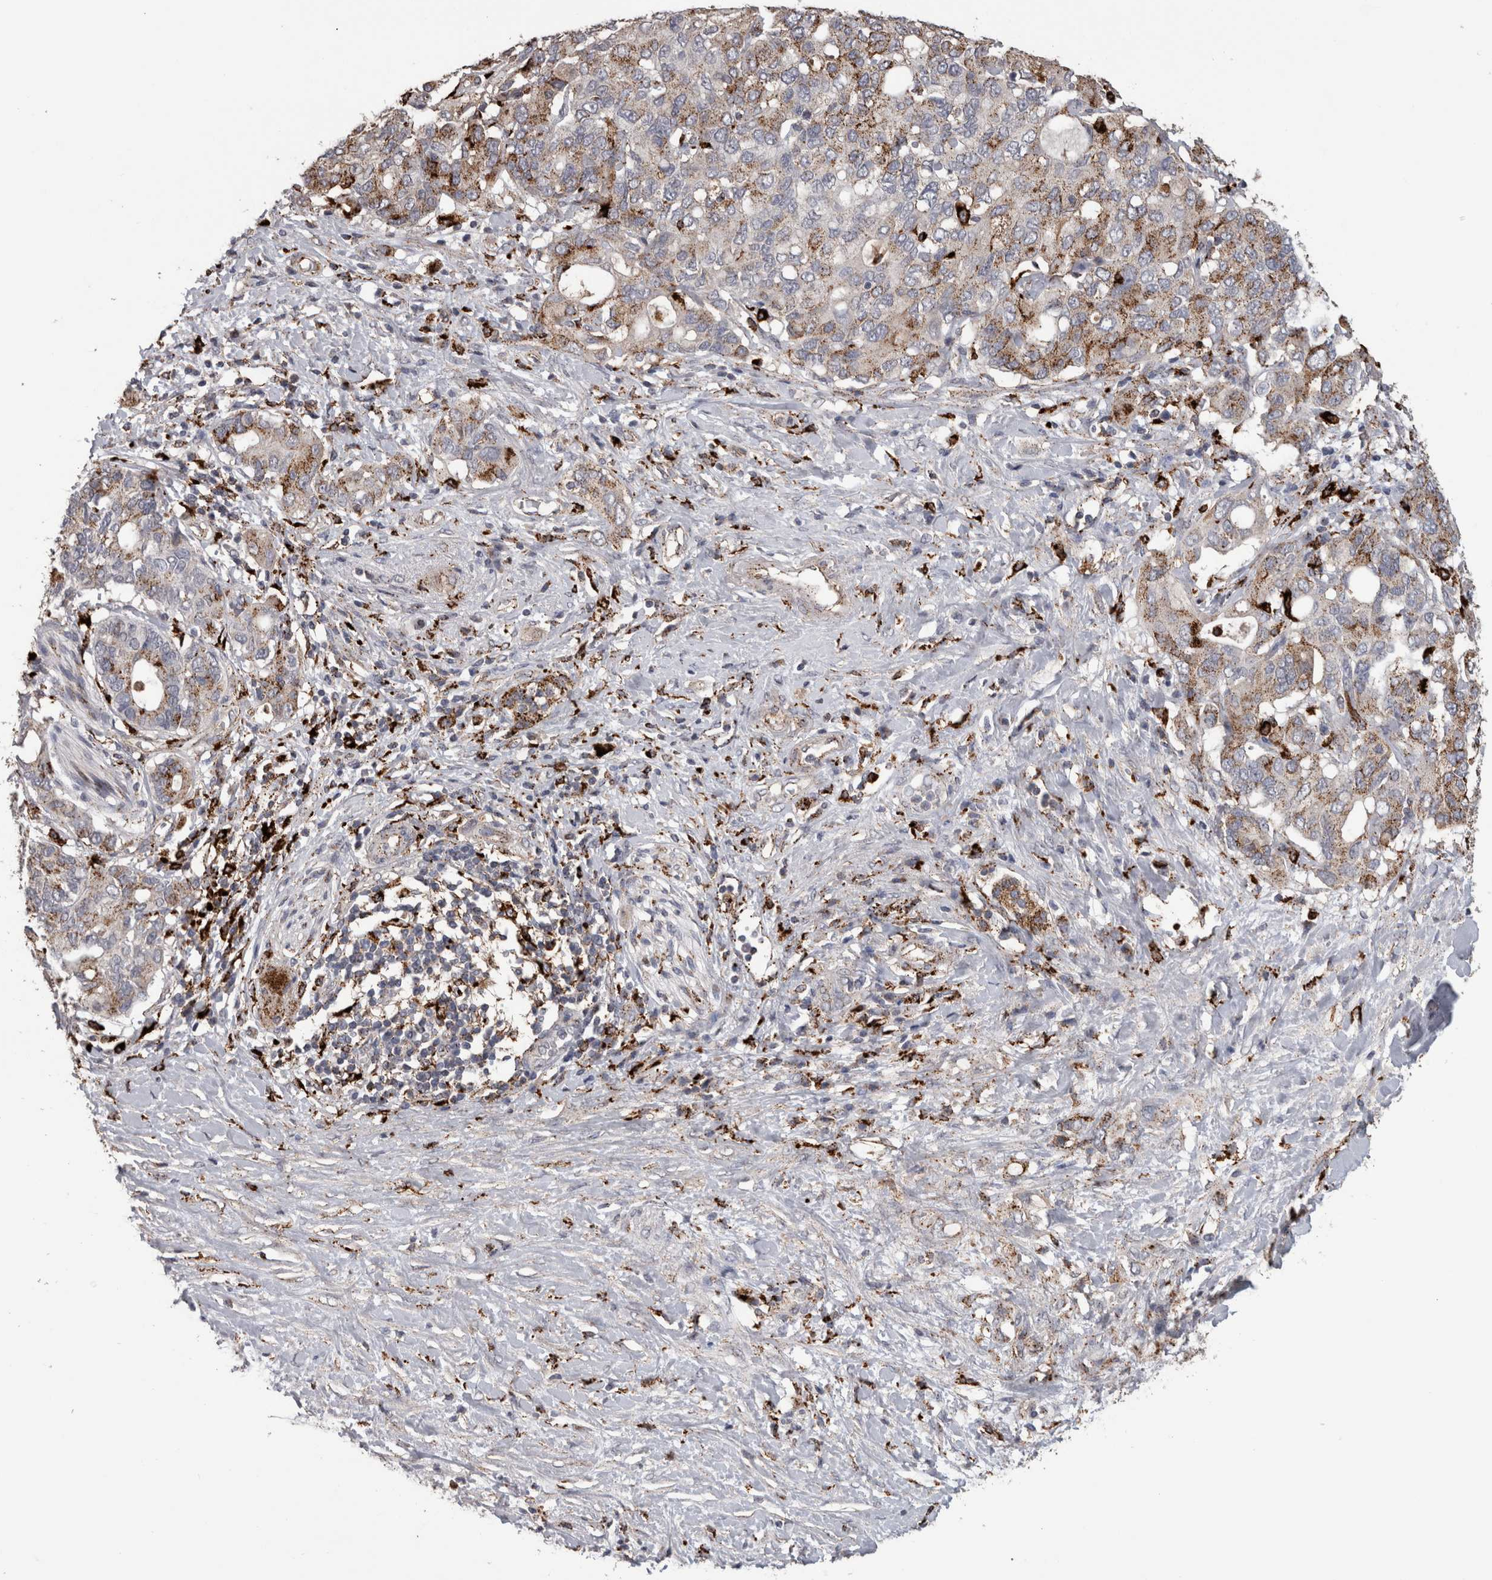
{"staining": {"intensity": "moderate", "quantity": "25%-75%", "location": "cytoplasmic/membranous"}, "tissue": "pancreatic cancer", "cell_type": "Tumor cells", "image_type": "cancer", "snomed": [{"axis": "morphology", "description": "Adenocarcinoma, NOS"}, {"axis": "topography", "description": "Pancreas"}], "caption": "Protein staining exhibits moderate cytoplasmic/membranous staining in approximately 25%-75% of tumor cells in pancreatic cancer (adenocarcinoma).", "gene": "CTSZ", "patient": {"sex": "female", "age": 56}}